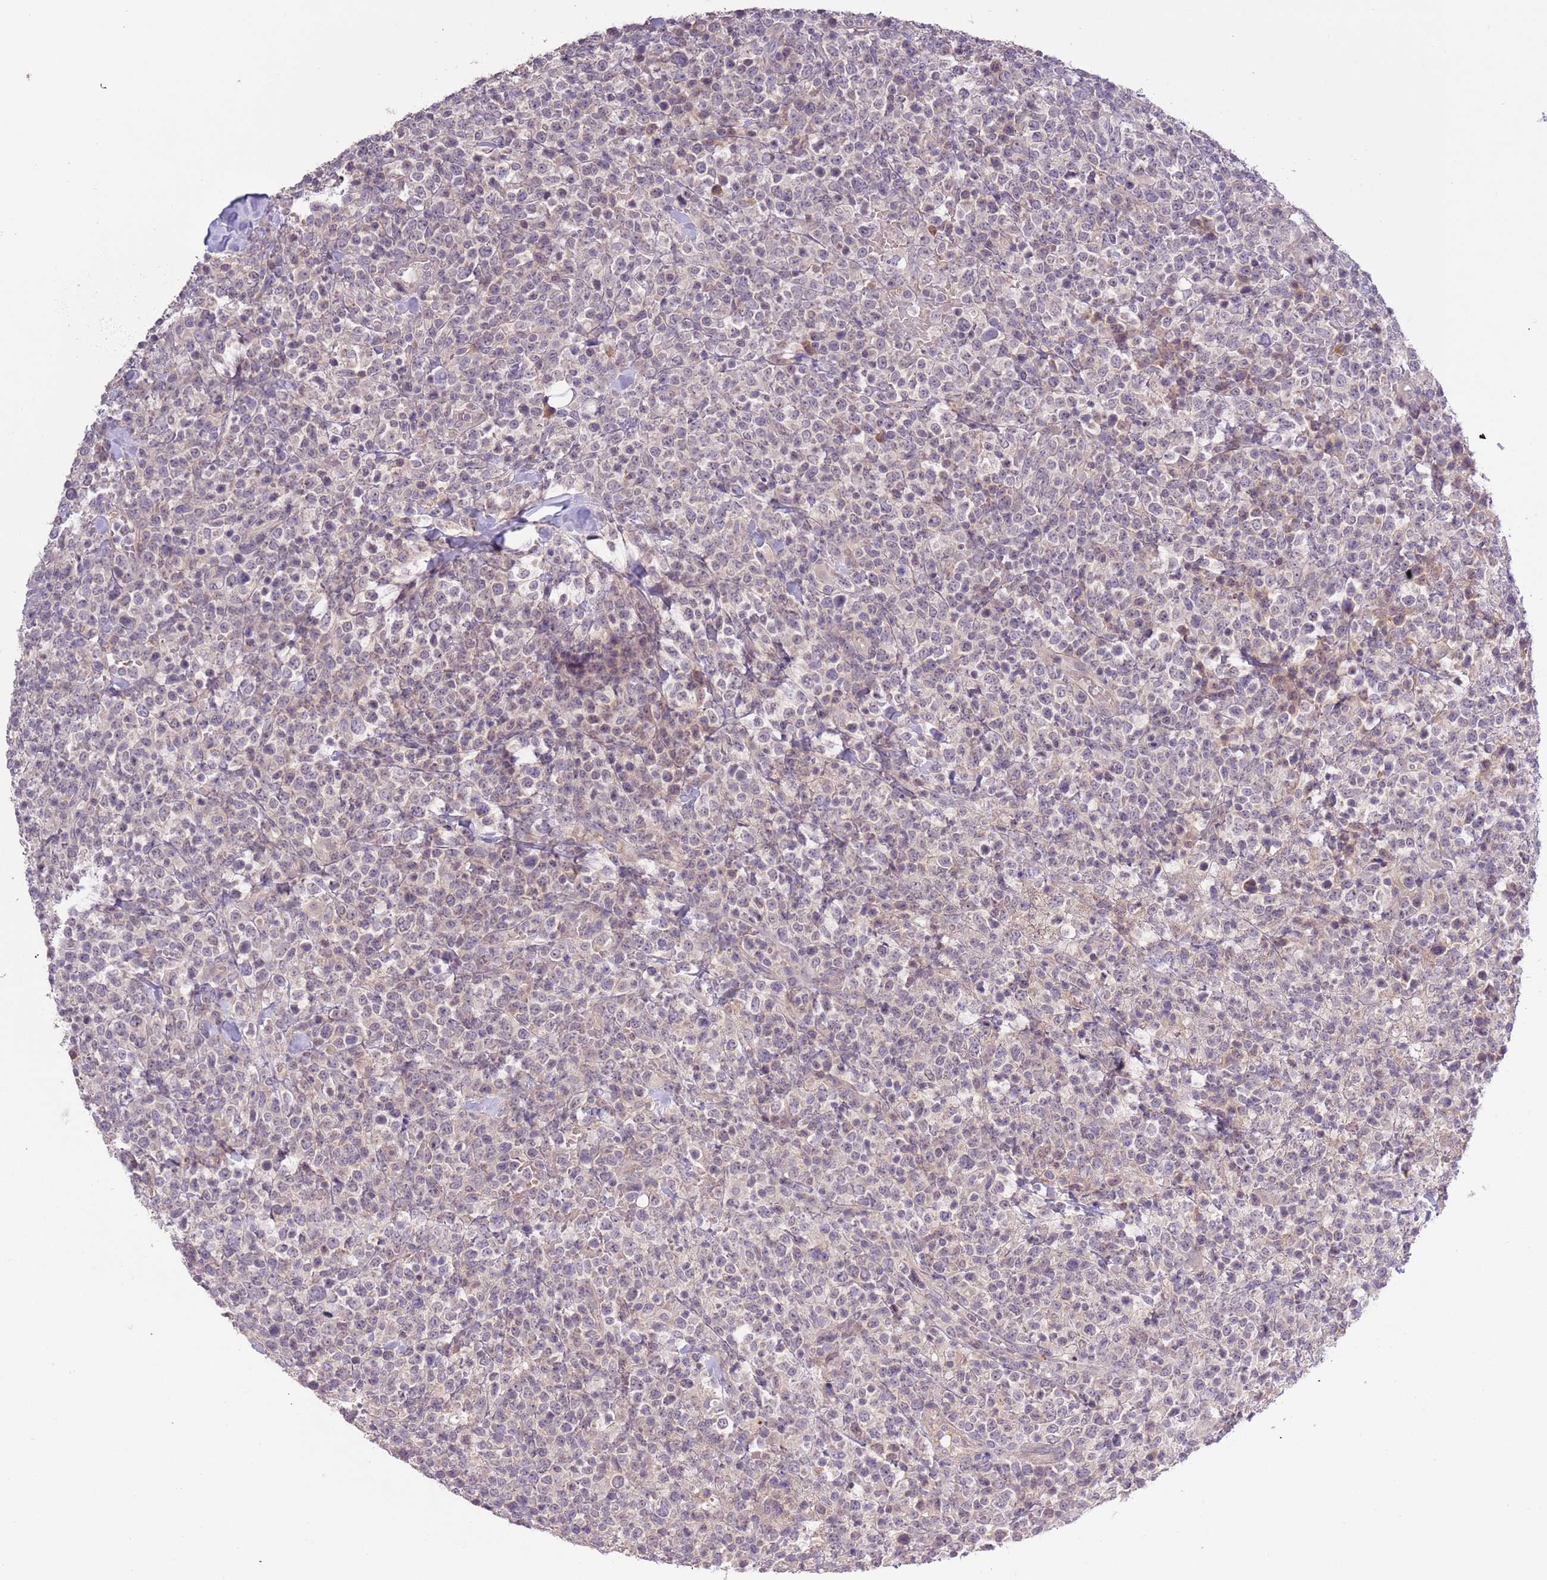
{"staining": {"intensity": "negative", "quantity": "none", "location": "none"}, "tissue": "lymphoma", "cell_type": "Tumor cells", "image_type": "cancer", "snomed": [{"axis": "morphology", "description": "Malignant lymphoma, non-Hodgkin's type, High grade"}, {"axis": "topography", "description": "Colon"}], "caption": "This histopathology image is of lymphoma stained with immunohistochemistry to label a protein in brown with the nuclei are counter-stained blue. There is no positivity in tumor cells. (Brightfield microscopy of DAB (3,3'-diaminobenzidine) immunohistochemistry (IHC) at high magnification).", "gene": "SHROOM3", "patient": {"sex": "female", "age": 53}}